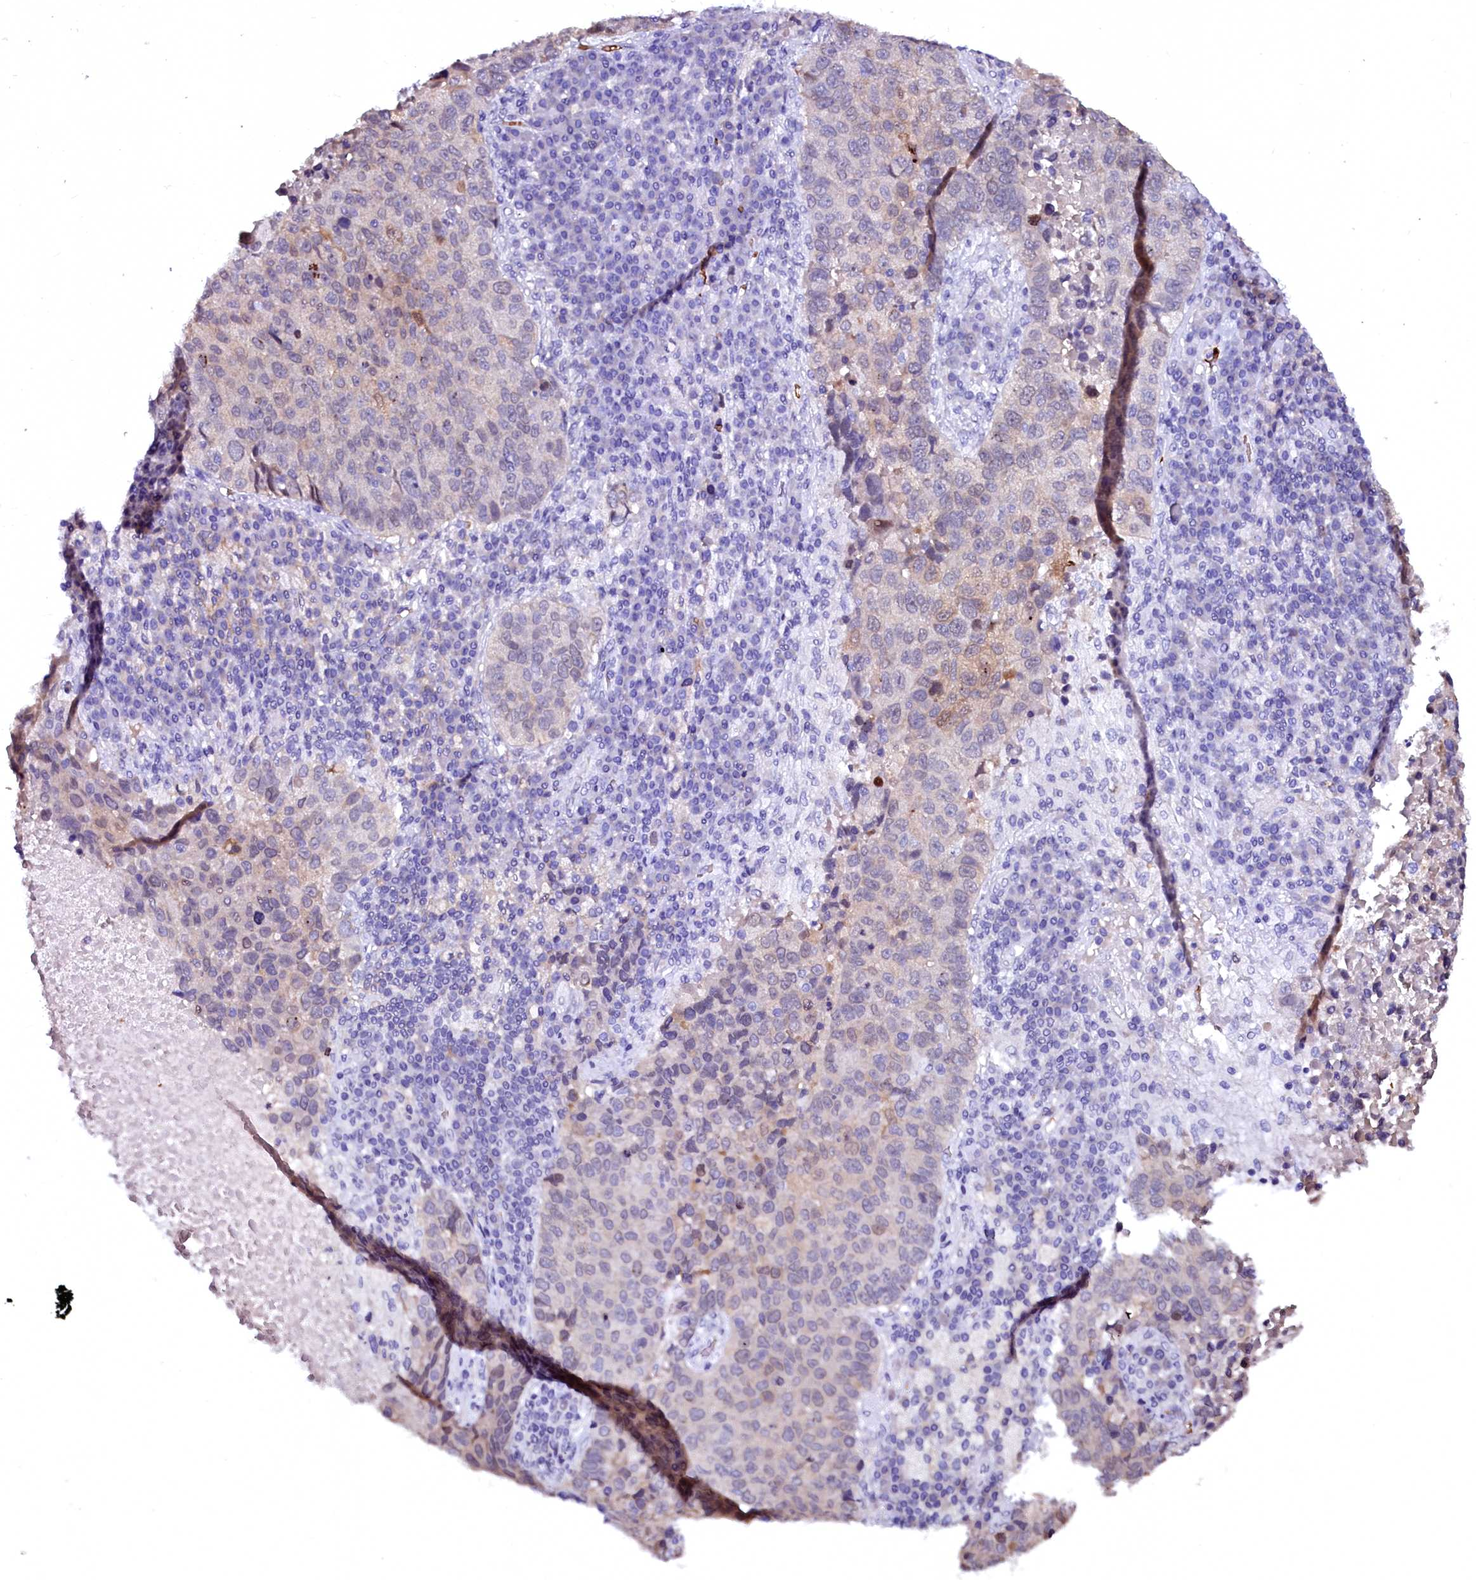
{"staining": {"intensity": "weak", "quantity": "<25%", "location": "cytoplasmic/membranous"}, "tissue": "lung cancer", "cell_type": "Tumor cells", "image_type": "cancer", "snomed": [{"axis": "morphology", "description": "Squamous cell carcinoma, NOS"}, {"axis": "topography", "description": "Lung"}], "caption": "Tumor cells are negative for brown protein staining in lung cancer (squamous cell carcinoma). Brightfield microscopy of IHC stained with DAB (brown) and hematoxylin (blue), captured at high magnification.", "gene": "CTDSPL2", "patient": {"sex": "male", "age": 73}}